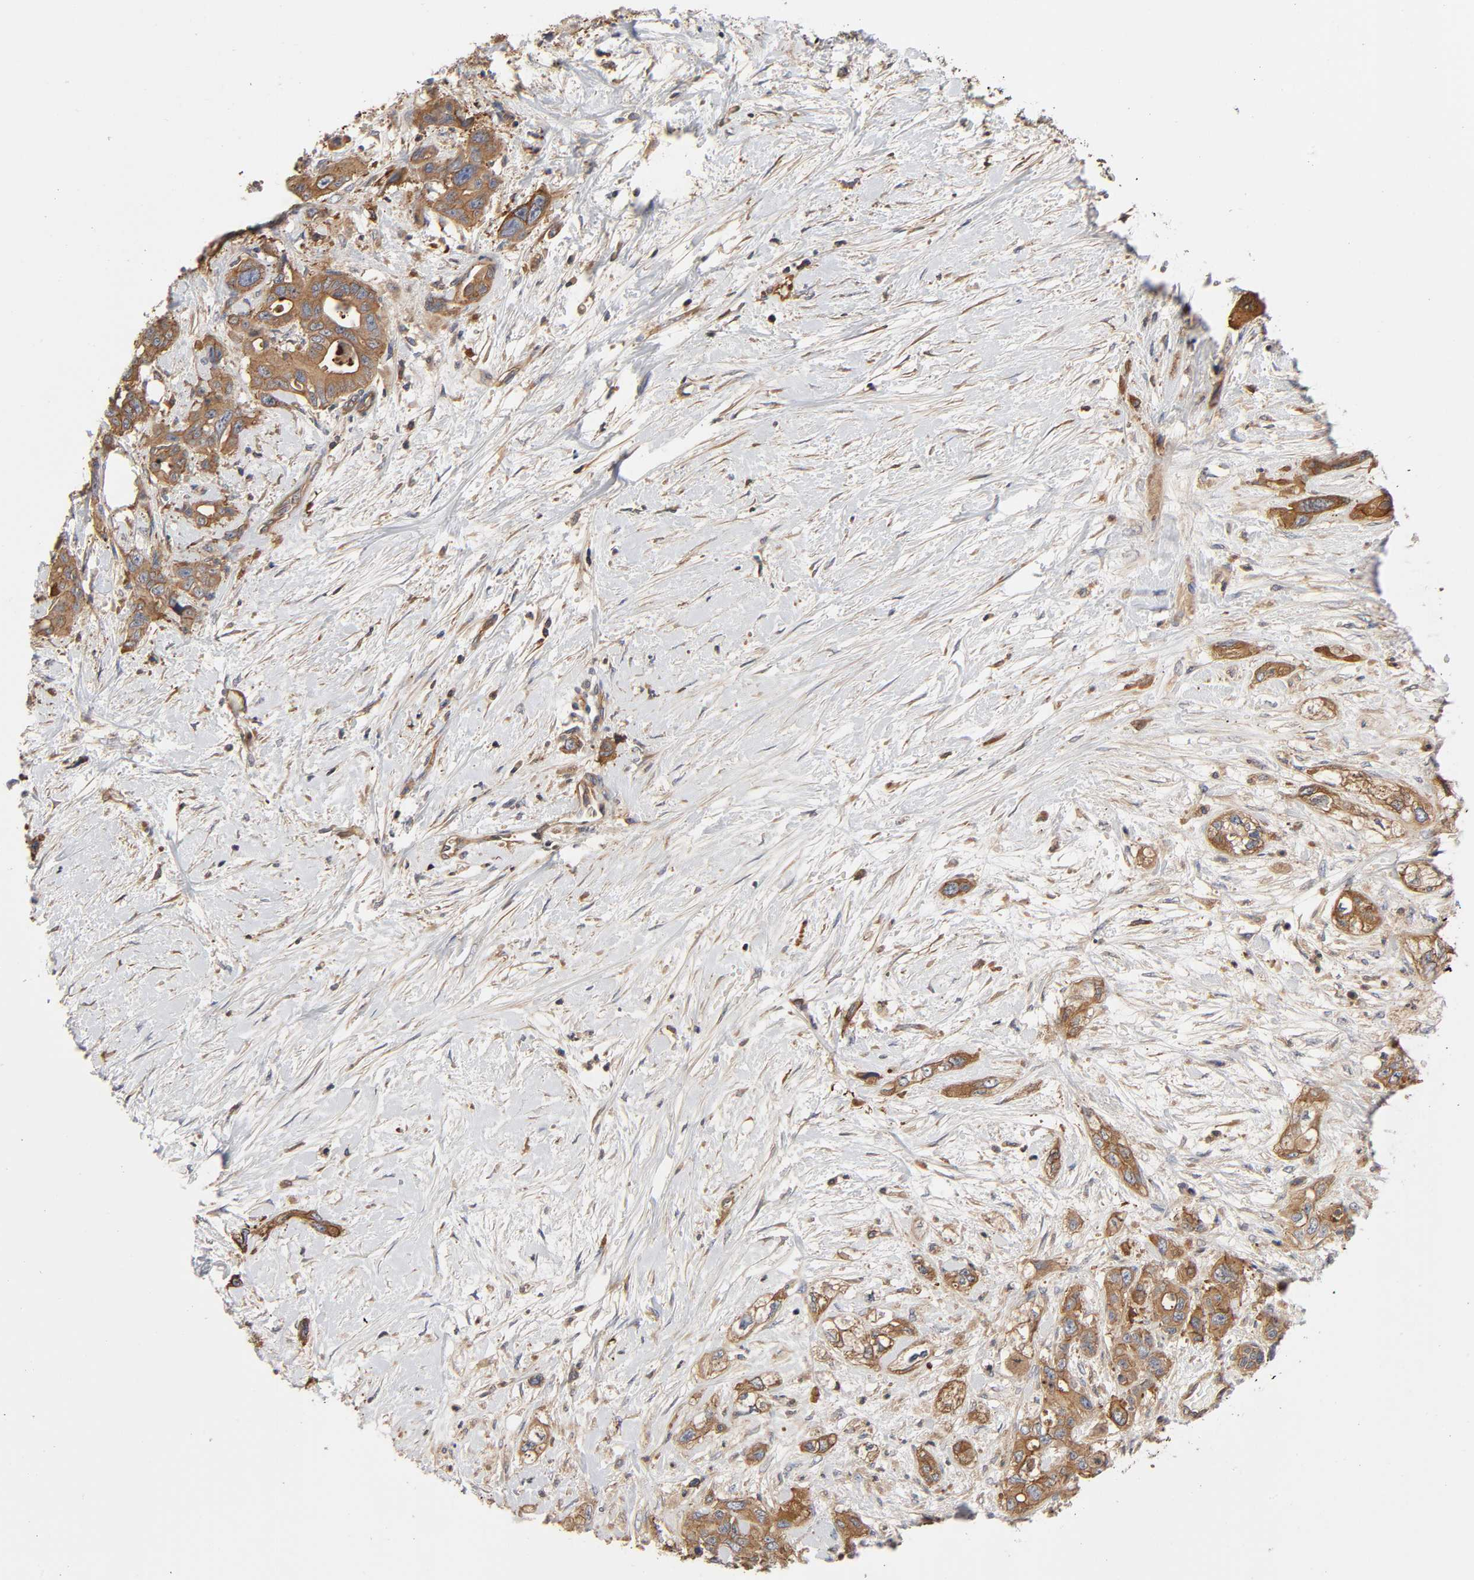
{"staining": {"intensity": "moderate", "quantity": ">75%", "location": "cytoplasmic/membranous"}, "tissue": "pancreatic cancer", "cell_type": "Tumor cells", "image_type": "cancer", "snomed": [{"axis": "morphology", "description": "Adenocarcinoma, NOS"}, {"axis": "topography", "description": "Pancreas"}], "caption": "IHC image of pancreatic adenocarcinoma stained for a protein (brown), which shows medium levels of moderate cytoplasmic/membranous staining in approximately >75% of tumor cells.", "gene": "LAMTOR2", "patient": {"sex": "male", "age": 82}}